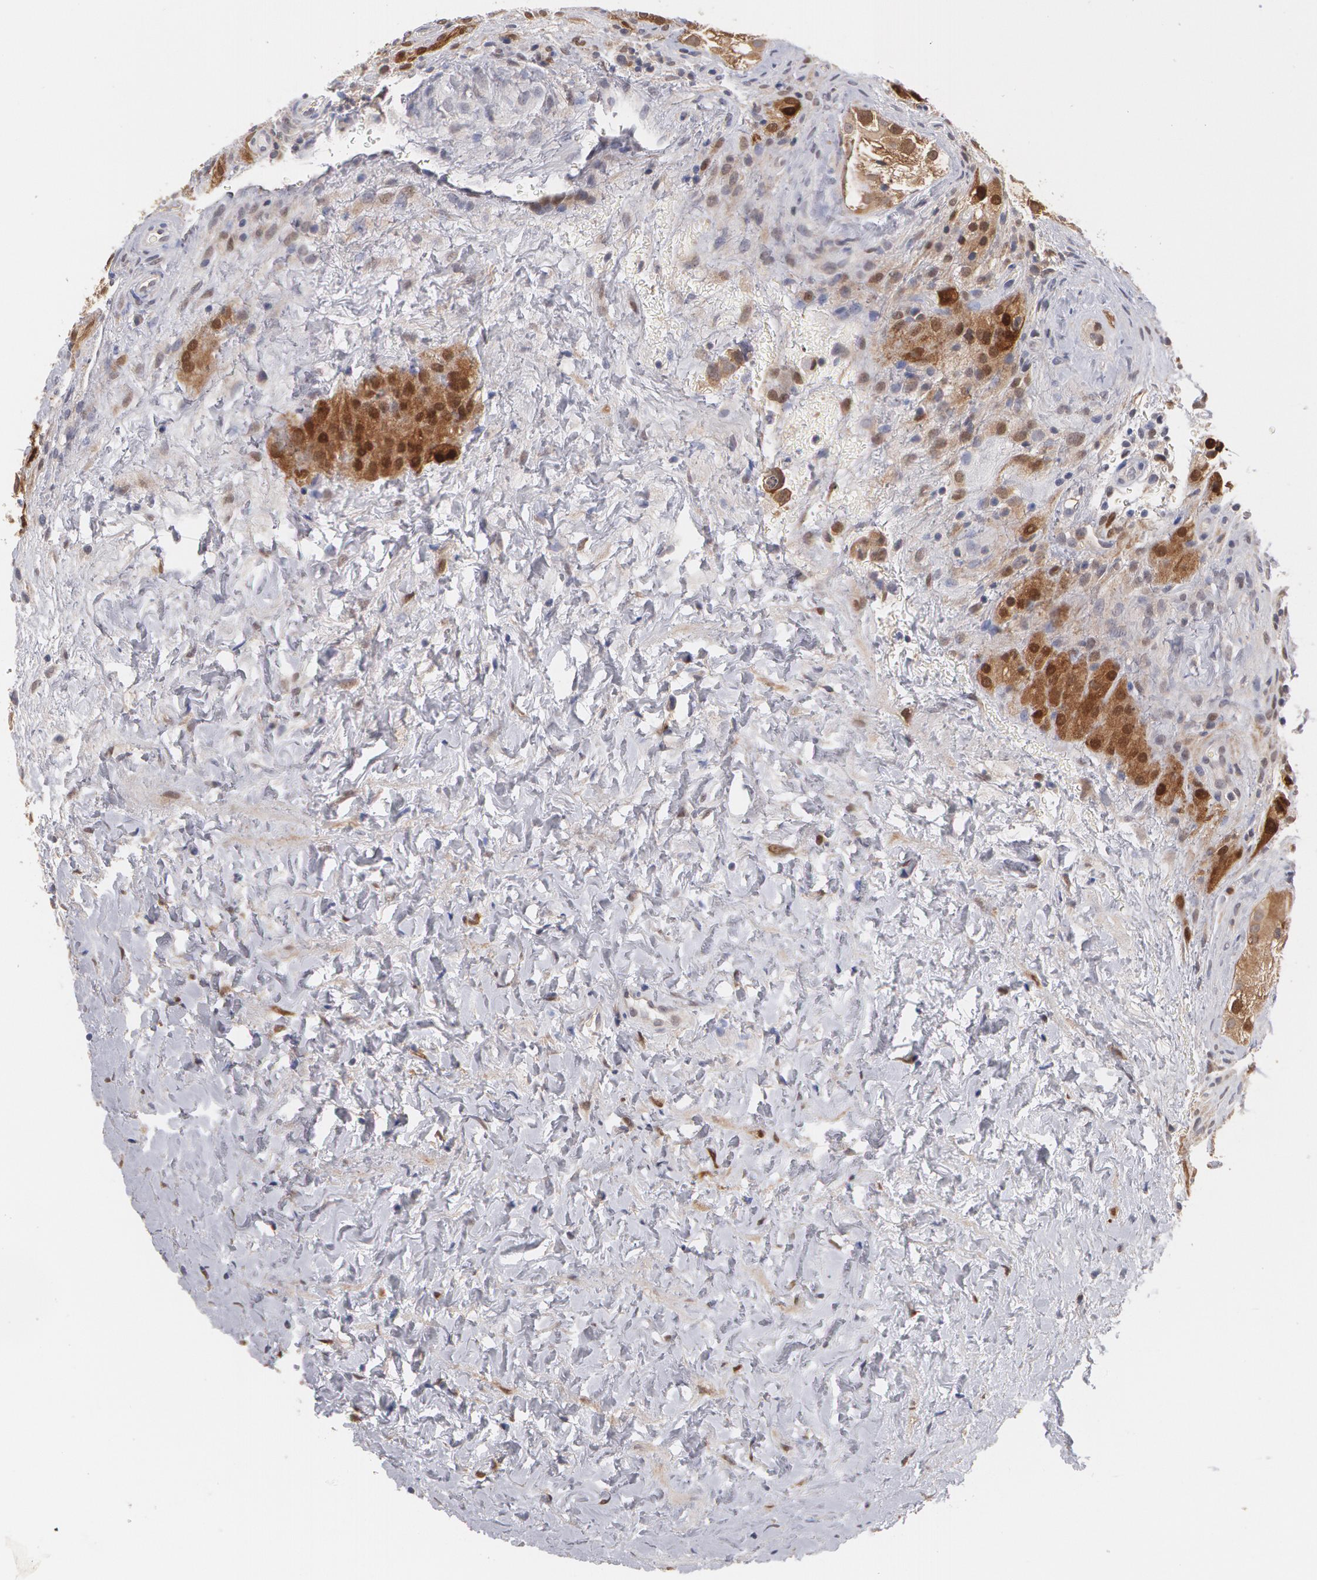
{"staining": {"intensity": "moderate", "quantity": ">75%", "location": "cytoplasmic/membranous"}, "tissue": "testis cancer", "cell_type": "Tumor cells", "image_type": "cancer", "snomed": [{"axis": "morphology", "description": "Carcinoma, Embryonal, NOS"}, {"axis": "topography", "description": "Testis"}], "caption": "Moderate cytoplasmic/membranous staining for a protein is identified in about >75% of tumor cells of testis embryonal carcinoma using immunohistochemistry.", "gene": "TXNRD1", "patient": {"sex": "male", "age": 31}}